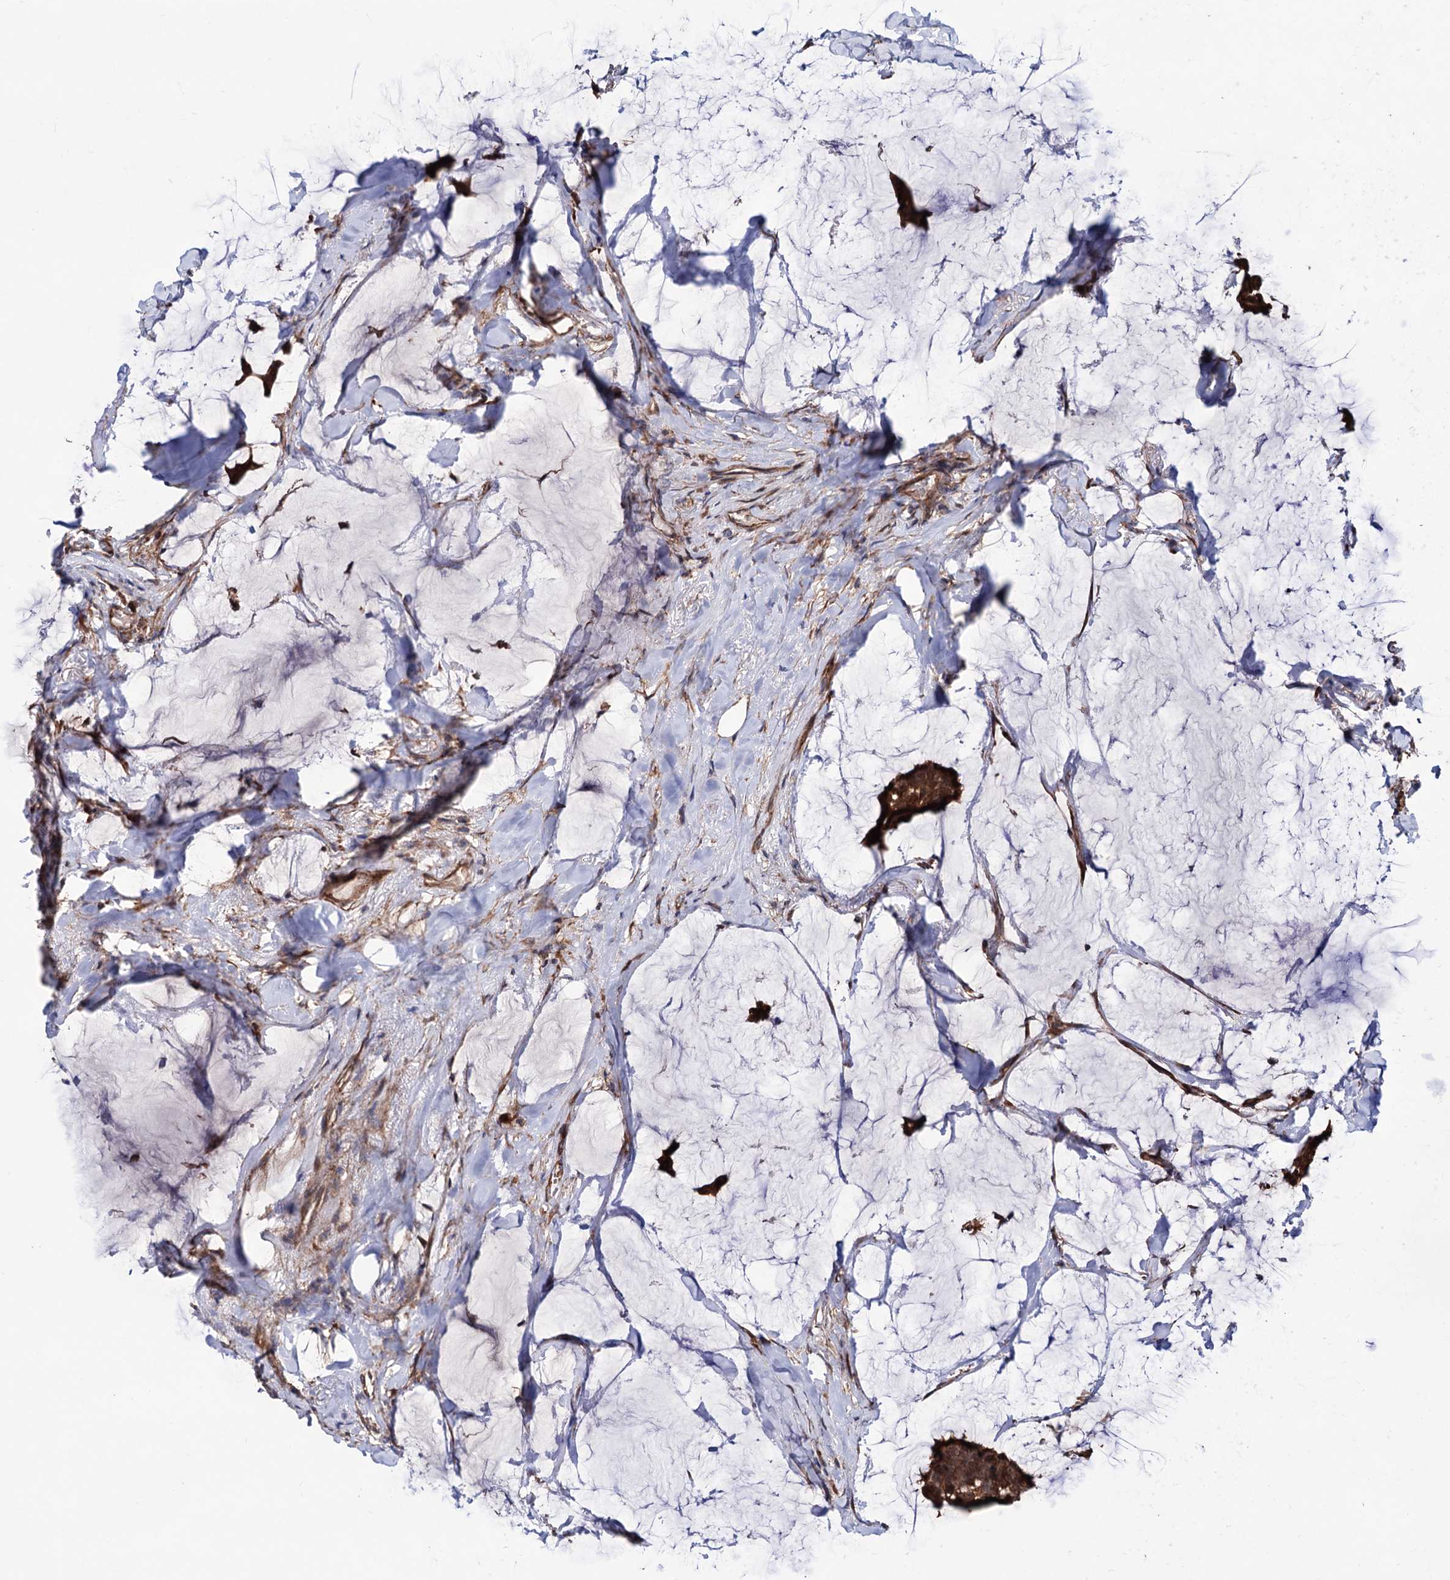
{"staining": {"intensity": "strong", "quantity": ">75%", "location": "cytoplasmic/membranous"}, "tissue": "breast cancer", "cell_type": "Tumor cells", "image_type": "cancer", "snomed": [{"axis": "morphology", "description": "Duct carcinoma"}, {"axis": "topography", "description": "Breast"}], "caption": "Protein expression analysis of breast invasive ductal carcinoma demonstrates strong cytoplasmic/membranous positivity in about >75% of tumor cells.", "gene": "FERMT2", "patient": {"sex": "female", "age": 93}}